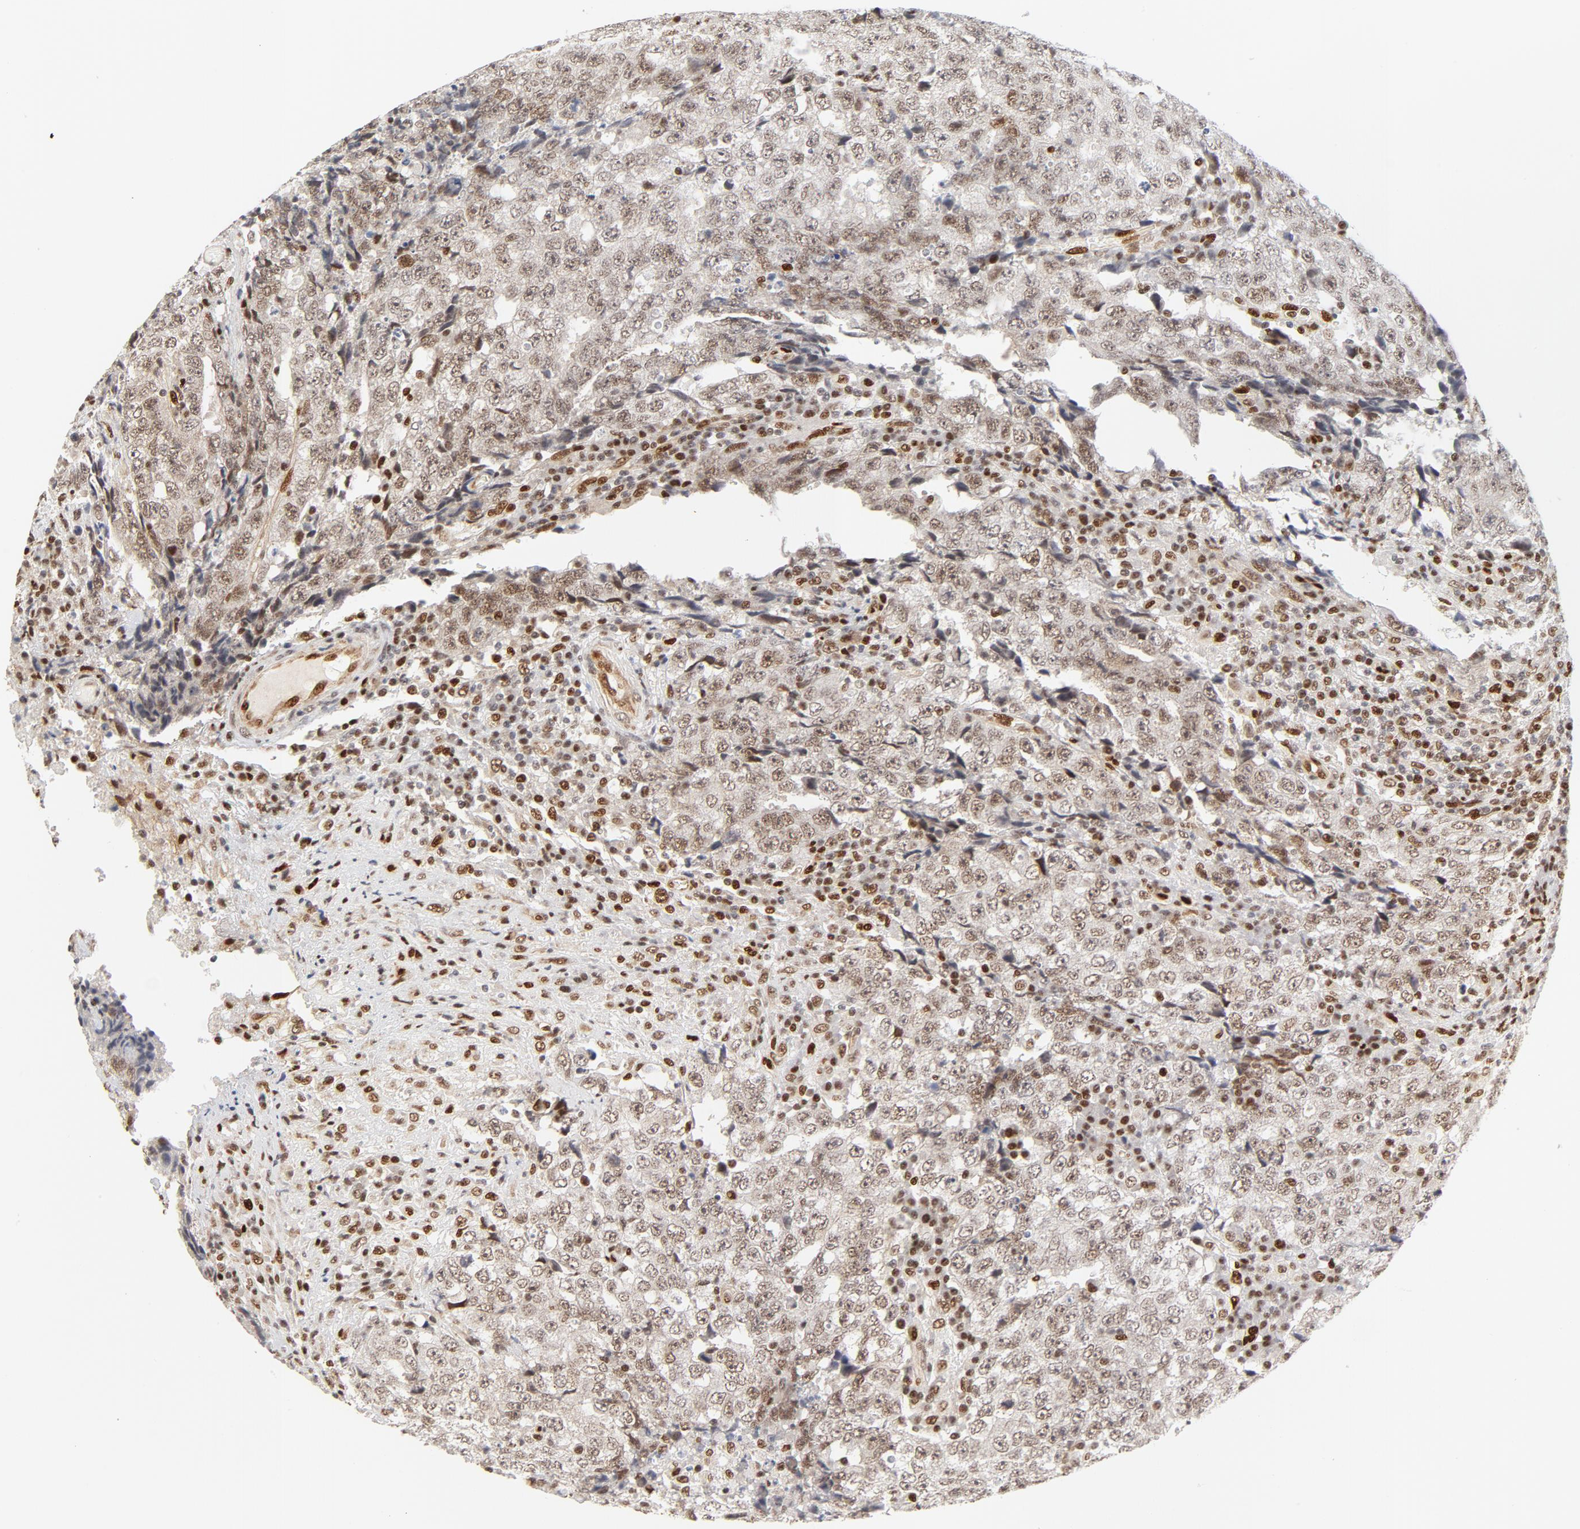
{"staining": {"intensity": "weak", "quantity": ">75%", "location": "nuclear"}, "tissue": "testis cancer", "cell_type": "Tumor cells", "image_type": "cancer", "snomed": [{"axis": "morphology", "description": "Necrosis, NOS"}, {"axis": "morphology", "description": "Carcinoma, Embryonal, NOS"}, {"axis": "topography", "description": "Testis"}], "caption": "Human testis embryonal carcinoma stained with a protein marker reveals weak staining in tumor cells.", "gene": "MEF2A", "patient": {"sex": "male", "age": 19}}